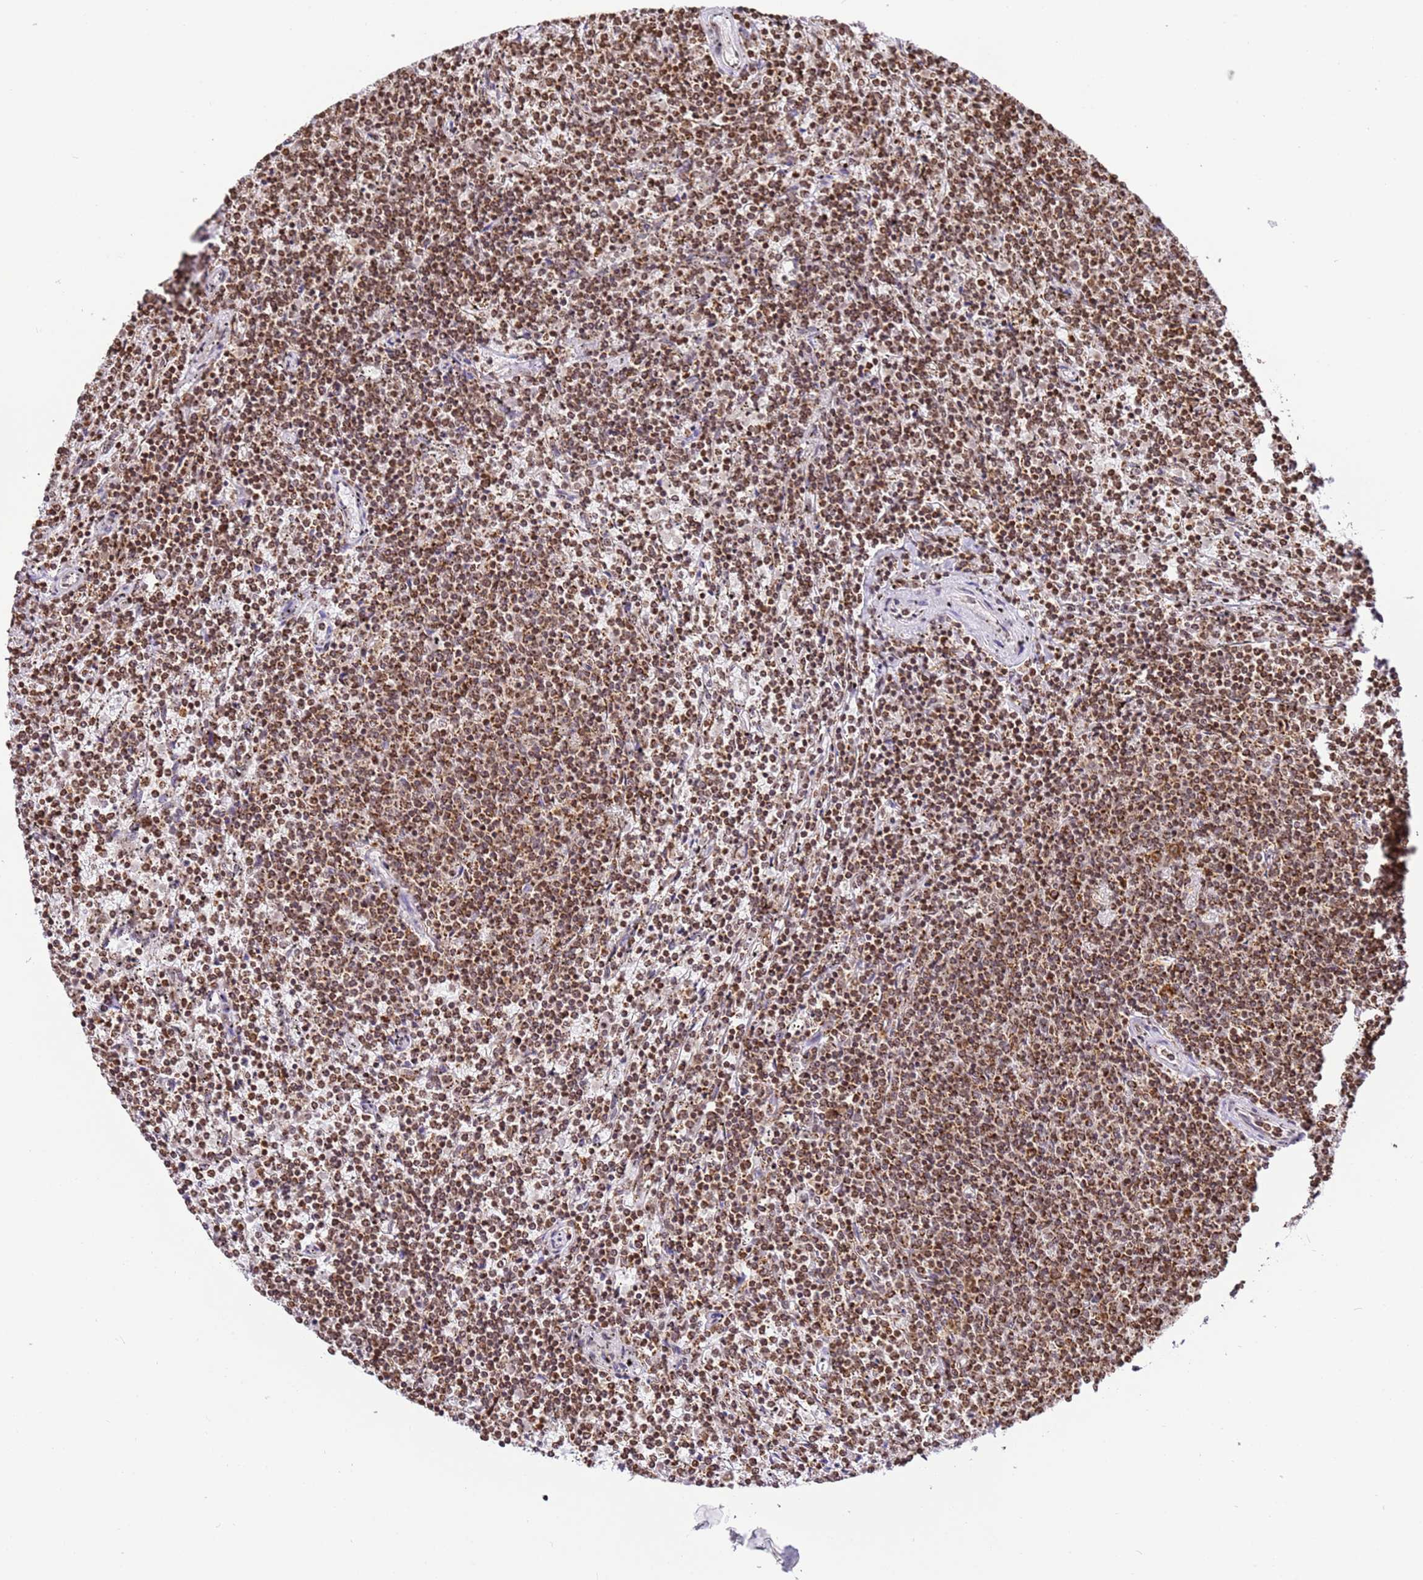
{"staining": {"intensity": "moderate", "quantity": ">75%", "location": "cytoplasmic/membranous"}, "tissue": "lymphoma", "cell_type": "Tumor cells", "image_type": "cancer", "snomed": [{"axis": "morphology", "description": "Malignant lymphoma, non-Hodgkin's type, Low grade"}, {"axis": "topography", "description": "Spleen"}], "caption": "An immunohistochemistry histopathology image of tumor tissue is shown. Protein staining in brown labels moderate cytoplasmic/membranous positivity in malignant lymphoma, non-Hodgkin's type (low-grade) within tumor cells.", "gene": "HSPE1", "patient": {"sex": "female", "age": 50}}